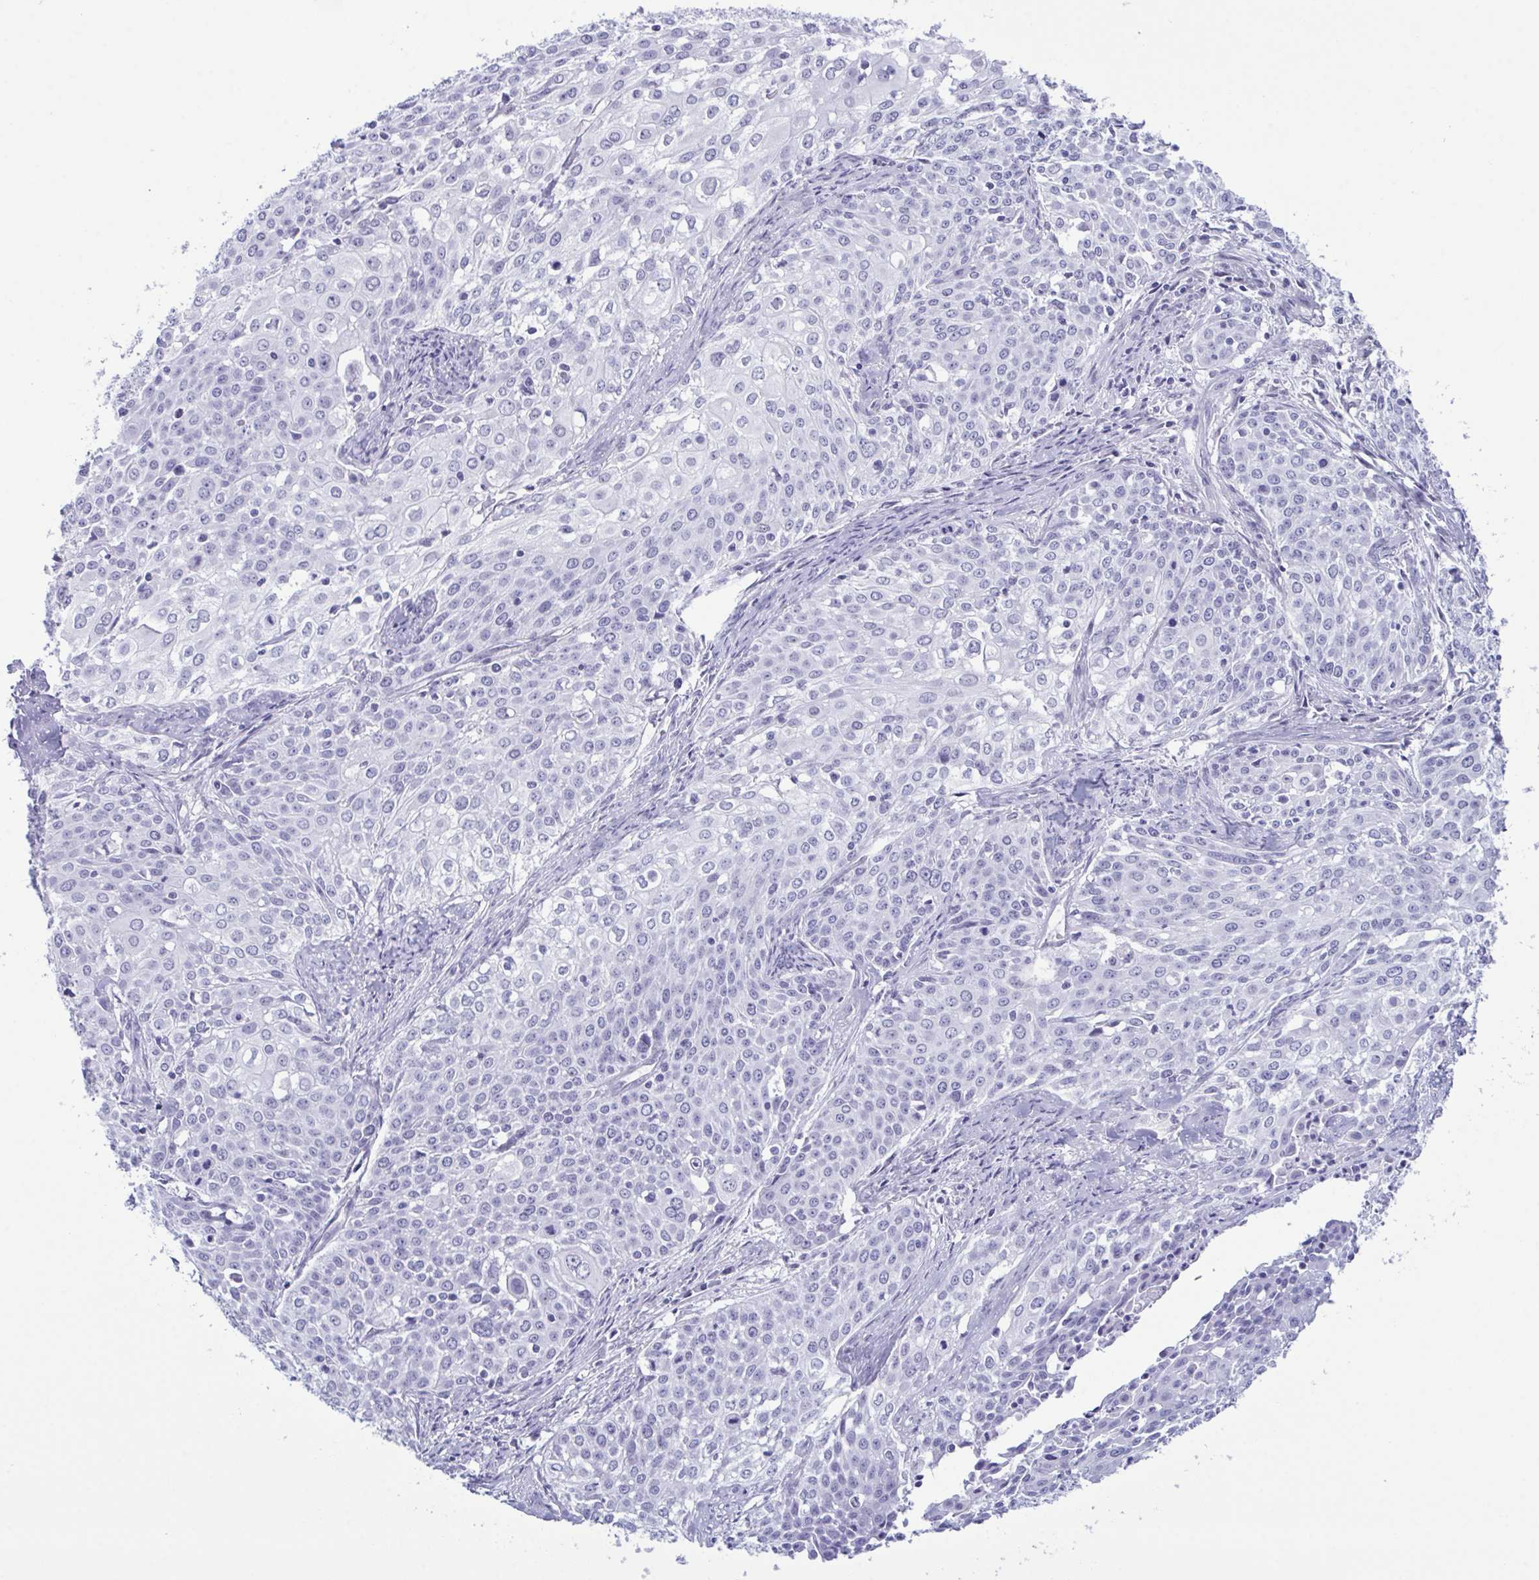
{"staining": {"intensity": "negative", "quantity": "none", "location": "none"}, "tissue": "cervical cancer", "cell_type": "Tumor cells", "image_type": "cancer", "snomed": [{"axis": "morphology", "description": "Squamous cell carcinoma, NOS"}, {"axis": "topography", "description": "Cervix"}], "caption": "This image is of cervical squamous cell carcinoma stained with IHC to label a protein in brown with the nuclei are counter-stained blue. There is no staining in tumor cells. Brightfield microscopy of immunohistochemistry (IHC) stained with DAB (3,3'-diaminobenzidine) (brown) and hematoxylin (blue), captured at high magnification.", "gene": "SUGP2", "patient": {"sex": "female", "age": 39}}